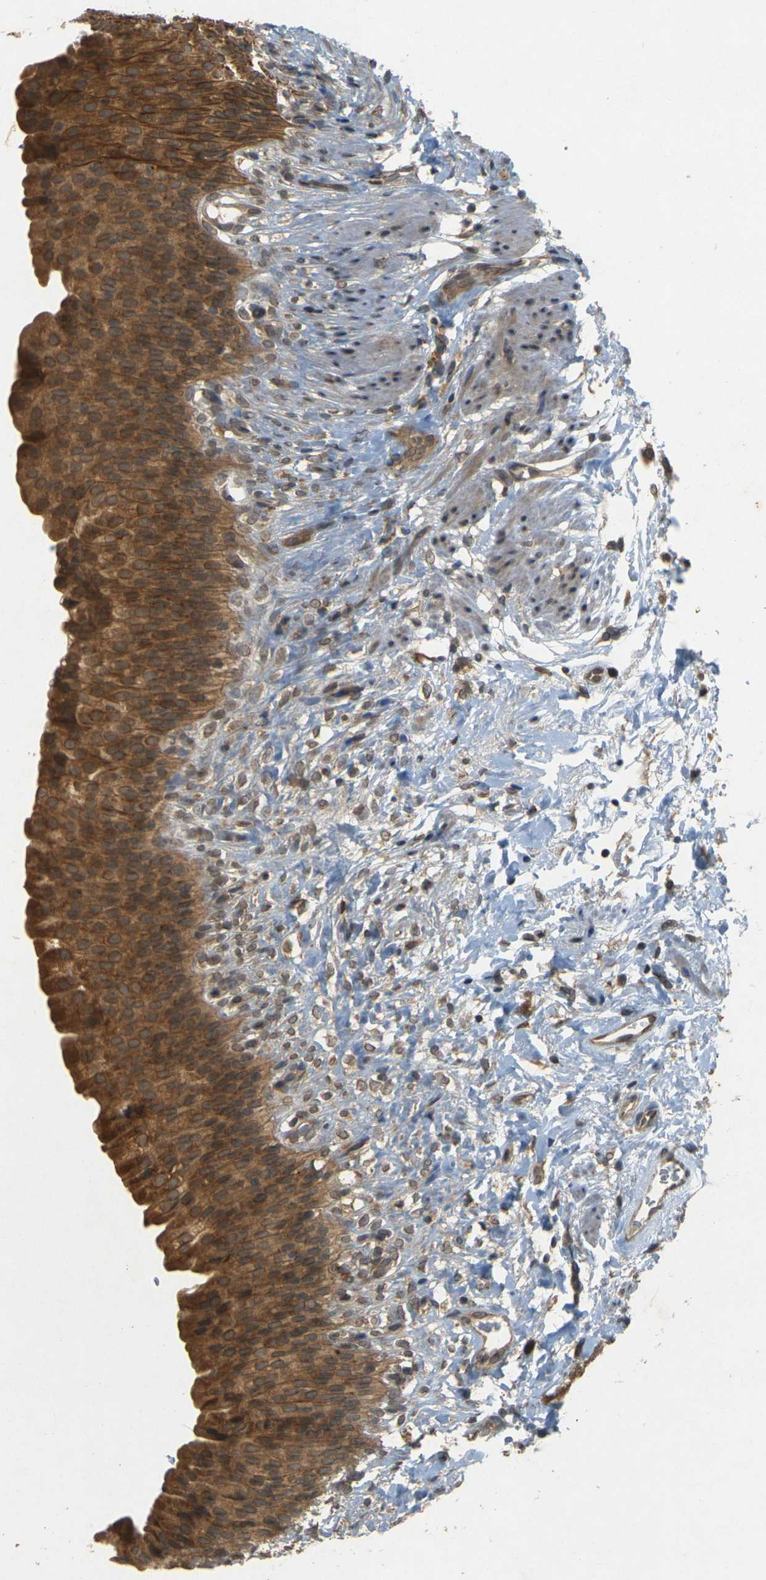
{"staining": {"intensity": "strong", "quantity": ">75%", "location": "cytoplasmic/membranous"}, "tissue": "urinary bladder", "cell_type": "Urothelial cells", "image_type": "normal", "snomed": [{"axis": "morphology", "description": "Normal tissue, NOS"}, {"axis": "topography", "description": "Urinary bladder"}], "caption": "The histopathology image exhibits staining of unremarkable urinary bladder, revealing strong cytoplasmic/membranous protein staining (brown color) within urothelial cells. (Brightfield microscopy of DAB IHC at high magnification).", "gene": "ERN1", "patient": {"sex": "female", "age": 79}}